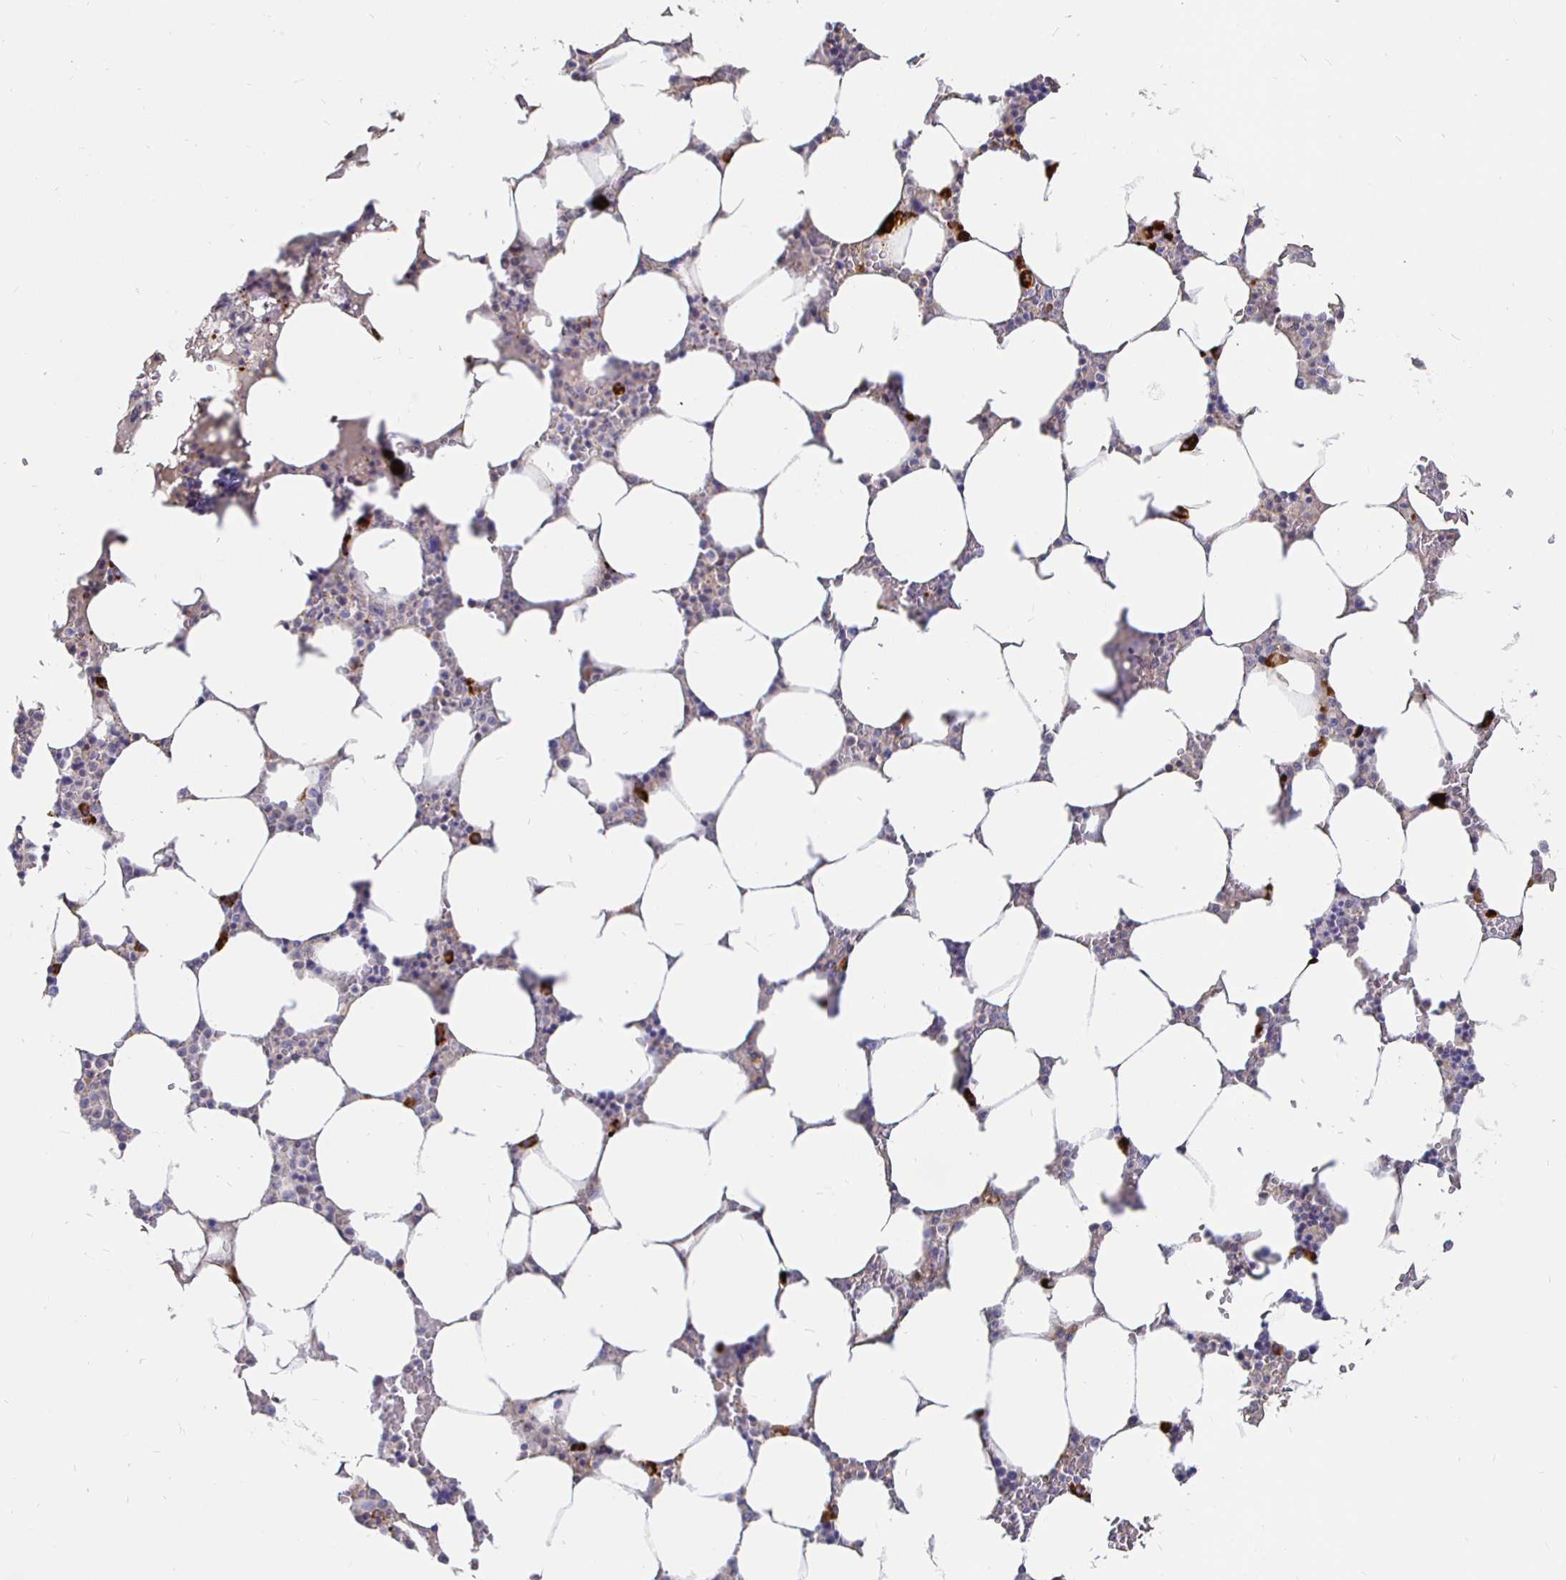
{"staining": {"intensity": "strong", "quantity": "<25%", "location": "cytoplasmic/membranous"}, "tissue": "bone marrow", "cell_type": "Hematopoietic cells", "image_type": "normal", "snomed": [{"axis": "morphology", "description": "Normal tissue, NOS"}, {"axis": "topography", "description": "Bone marrow"}], "caption": "Approximately <25% of hematopoietic cells in benign bone marrow display strong cytoplasmic/membranous protein staining as visualized by brown immunohistochemical staining.", "gene": "CXCR3", "patient": {"sex": "male", "age": 64}}